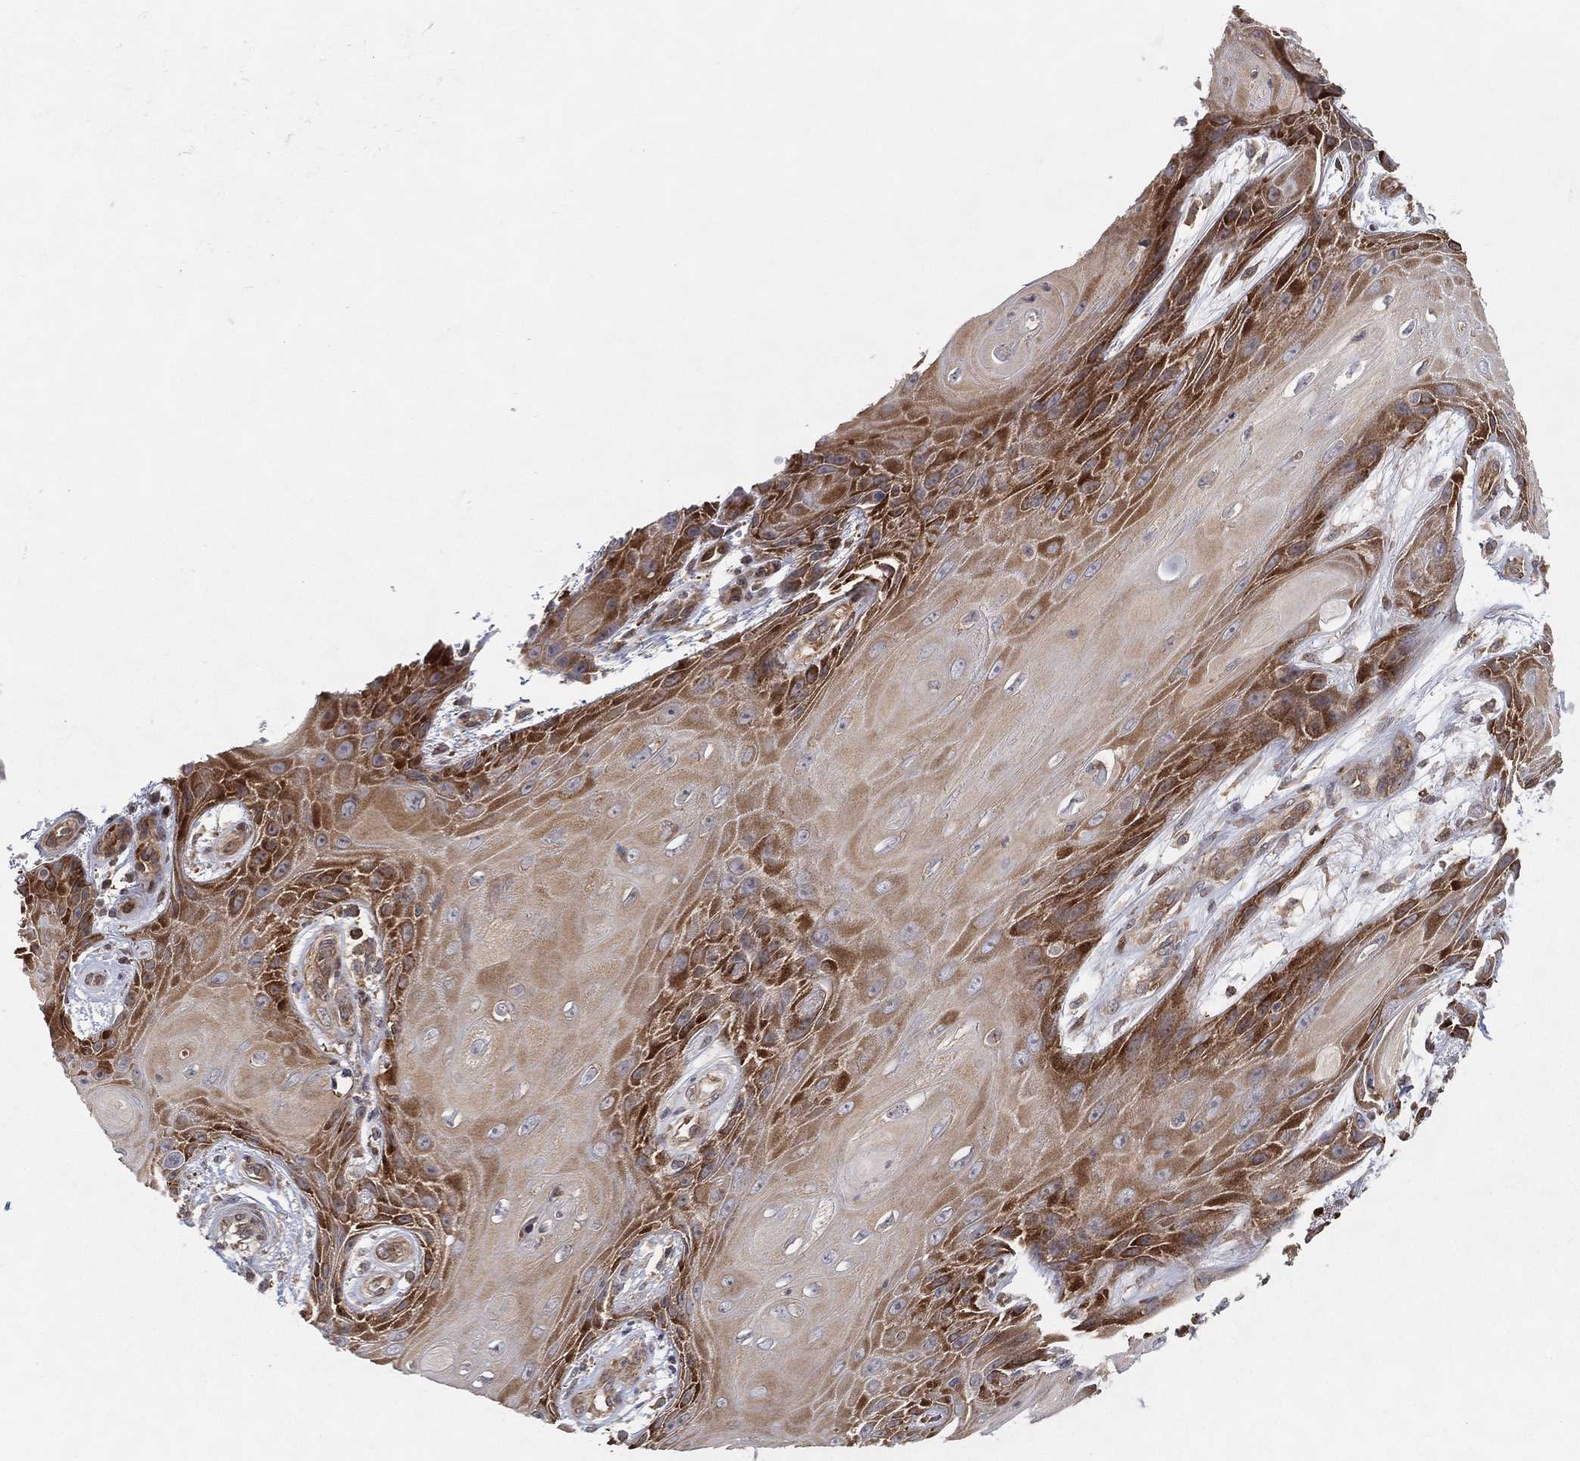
{"staining": {"intensity": "moderate", "quantity": "25%-75%", "location": "cytoplasmic/membranous"}, "tissue": "skin cancer", "cell_type": "Tumor cells", "image_type": "cancer", "snomed": [{"axis": "morphology", "description": "Squamous cell carcinoma, NOS"}, {"axis": "topography", "description": "Skin"}], "caption": "Protein staining of skin squamous cell carcinoma tissue shows moderate cytoplasmic/membranous staining in approximately 25%-75% of tumor cells.", "gene": "TMTC4", "patient": {"sex": "male", "age": 62}}